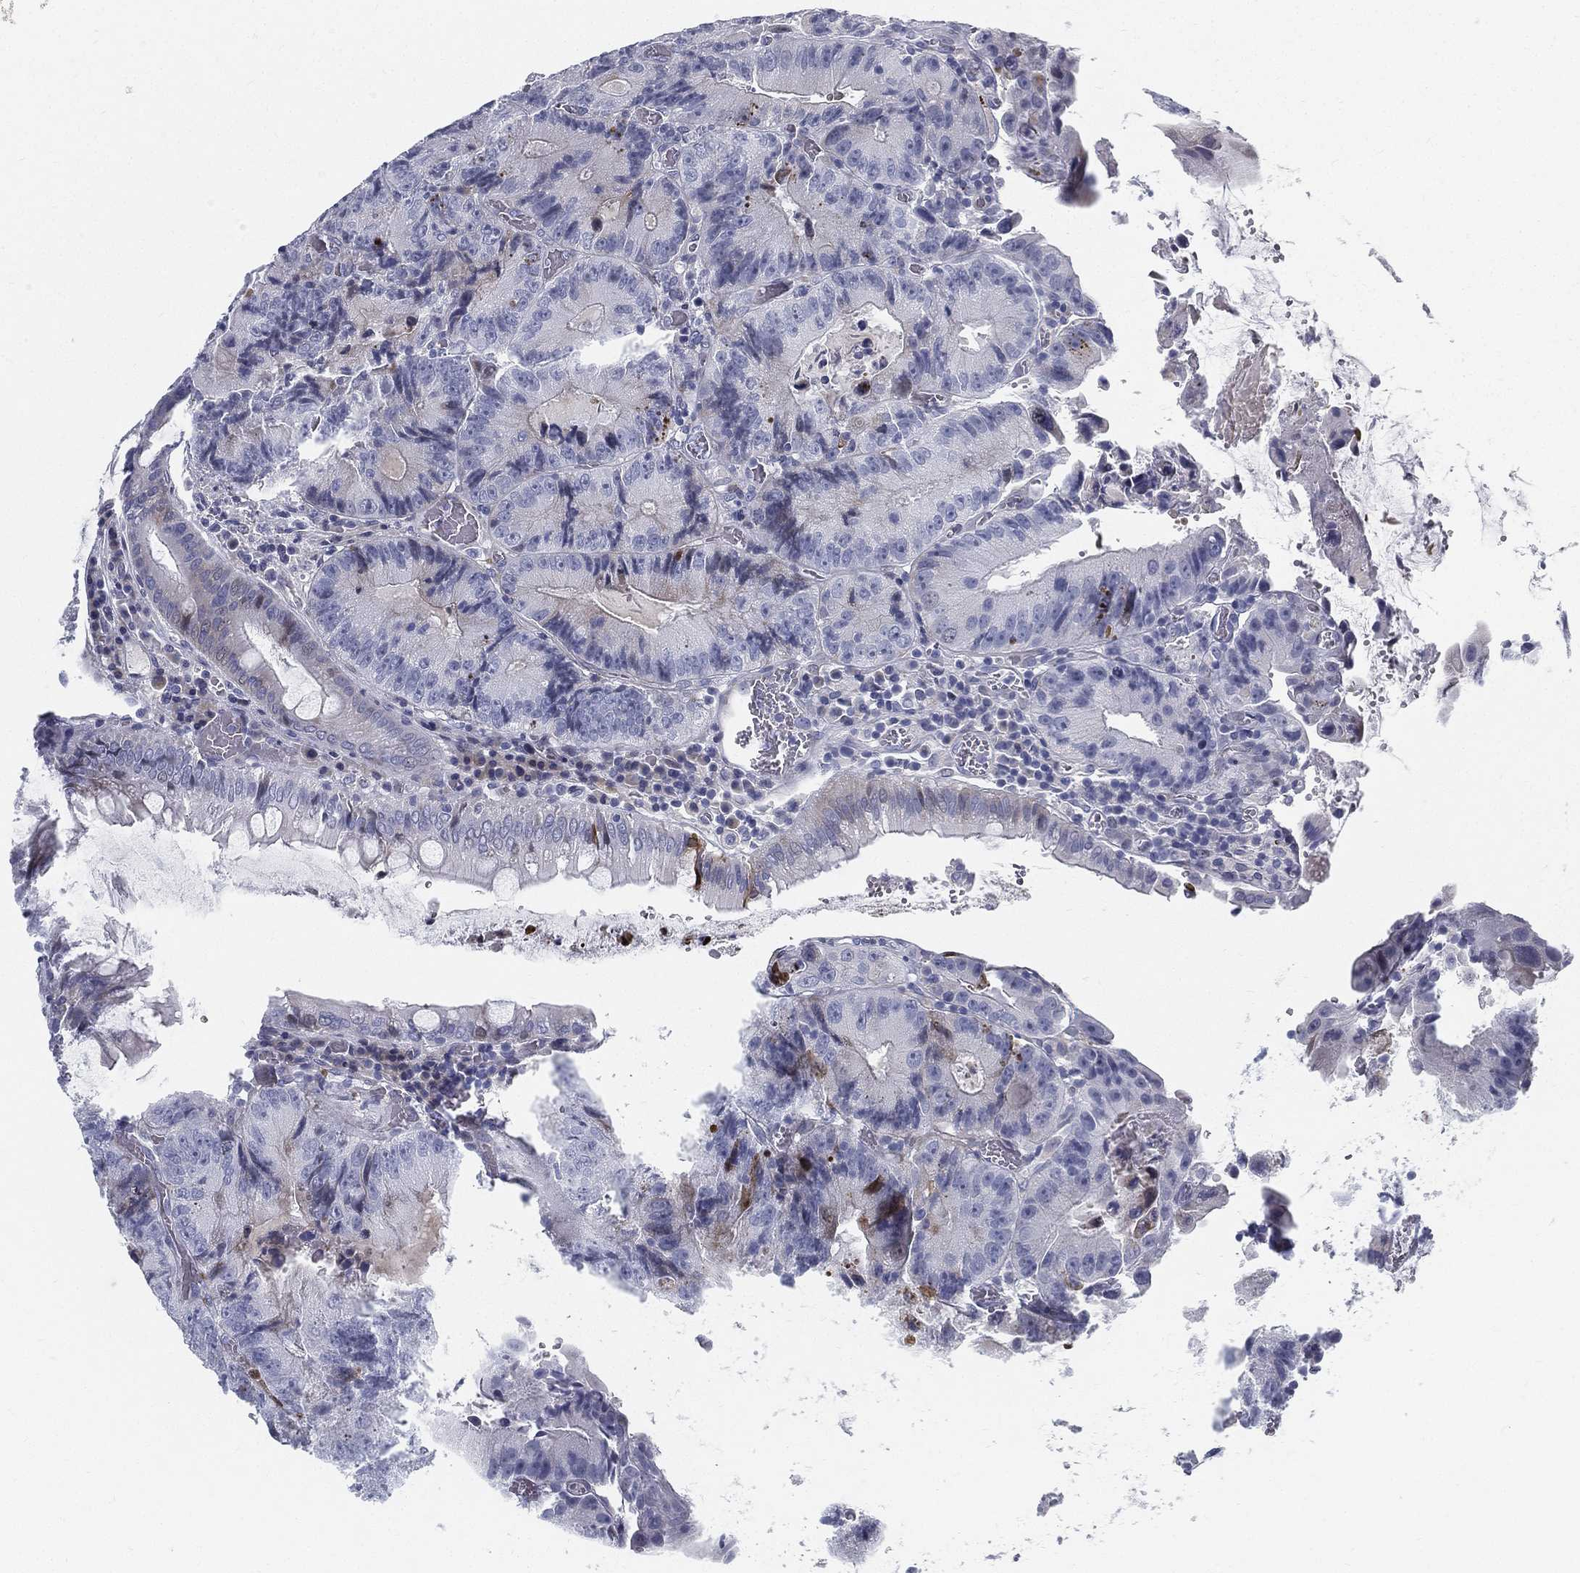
{"staining": {"intensity": "negative", "quantity": "none", "location": "none"}, "tissue": "colorectal cancer", "cell_type": "Tumor cells", "image_type": "cancer", "snomed": [{"axis": "morphology", "description": "Adenocarcinoma, NOS"}, {"axis": "topography", "description": "Colon"}], "caption": "Tumor cells show no significant protein expression in adenocarcinoma (colorectal).", "gene": "SPPL2C", "patient": {"sex": "female", "age": 86}}